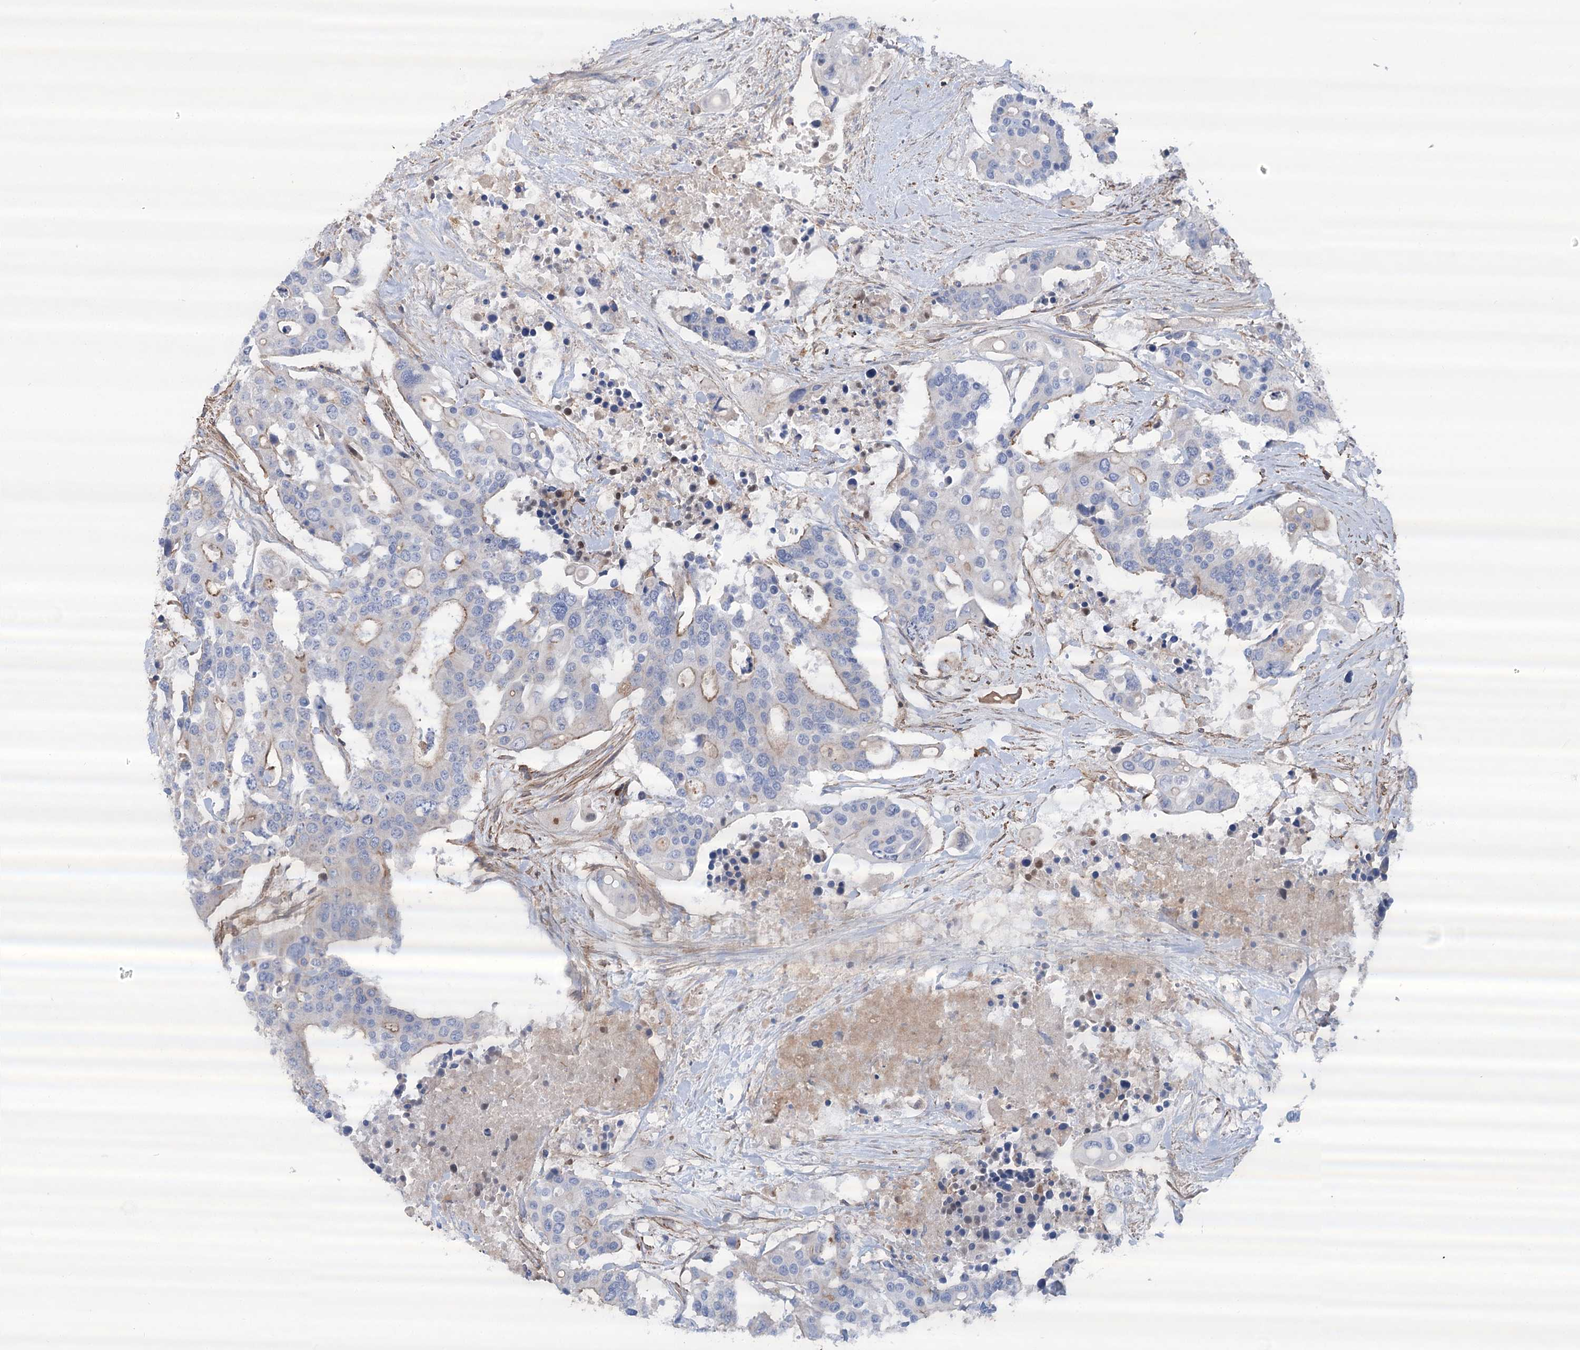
{"staining": {"intensity": "weak", "quantity": "<25%", "location": "cytoplasmic/membranous"}, "tissue": "colorectal cancer", "cell_type": "Tumor cells", "image_type": "cancer", "snomed": [{"axis": "morphology", "description": "Adenocarcinoma, NOS"}, {"axis": "topography", "description": "Colon"}], "caption": "Tumor cells show no significant protein staining in adenocarcinoma (colorectal). Brightfield microscopy of immunohistochemistry stained with DAB (brown) and hematoxylin (blue), captured at high magnification.", "gene": "LARP1B", "patient": {"sex": "male", "age": 77}}